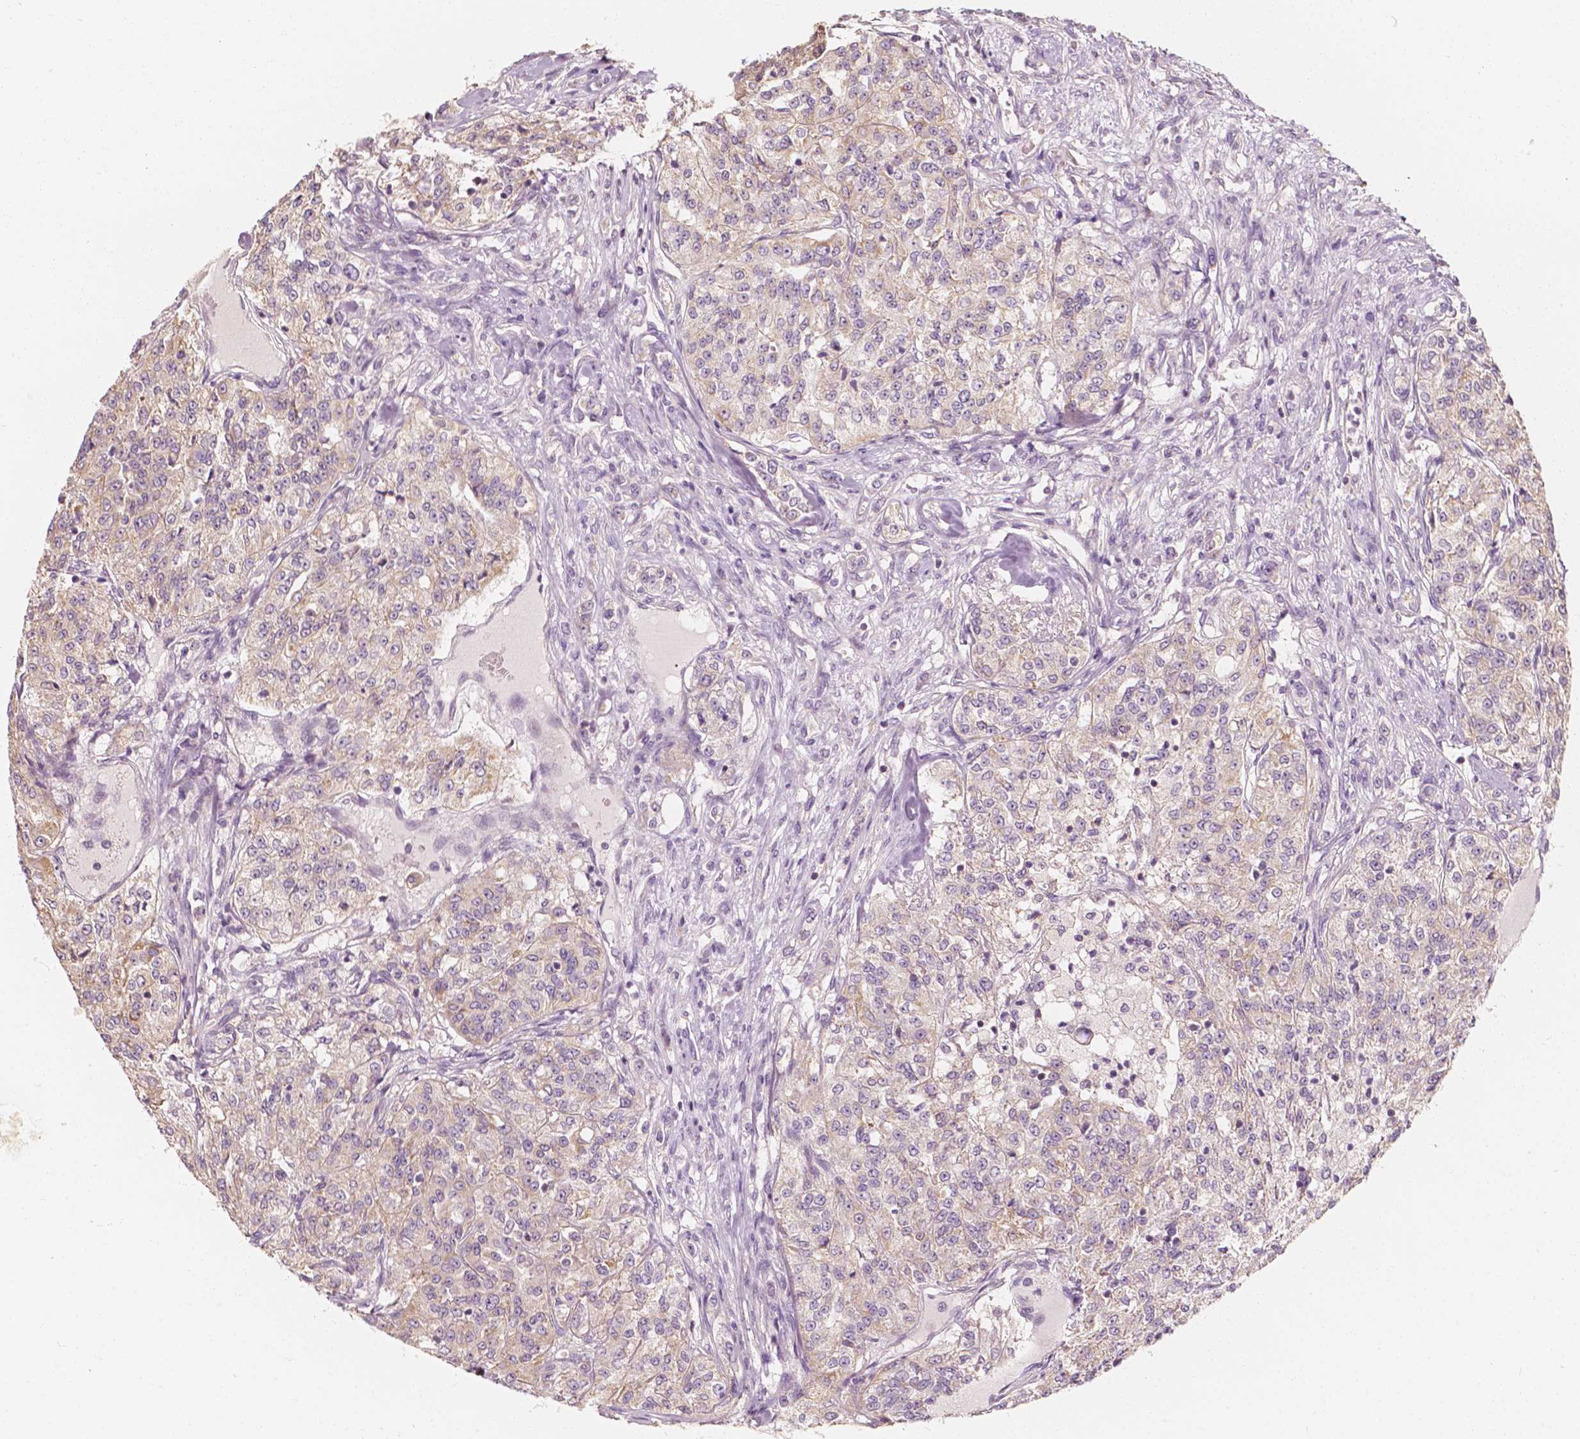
{"staining": {"intensity": "weak", "quantity": "<25%", "location": "cytoplasmic/membranous"}, "tissue": "renal cancer", "cell_type": "Tumor cells", "image_type": "cancer", "snomed": [{"axis": "morphology", "description": "Adenocarcinoma, NOS"}, {"axis": "topography", "description": "Kidney"}], "caption": "Immunohistochemistry (IHC) of human renal cancer (adenocarcinoma) demonstrates no positivity in tumor cells.", "gene": "SHPK", "patient": {"sex": "female", "age": 63}}